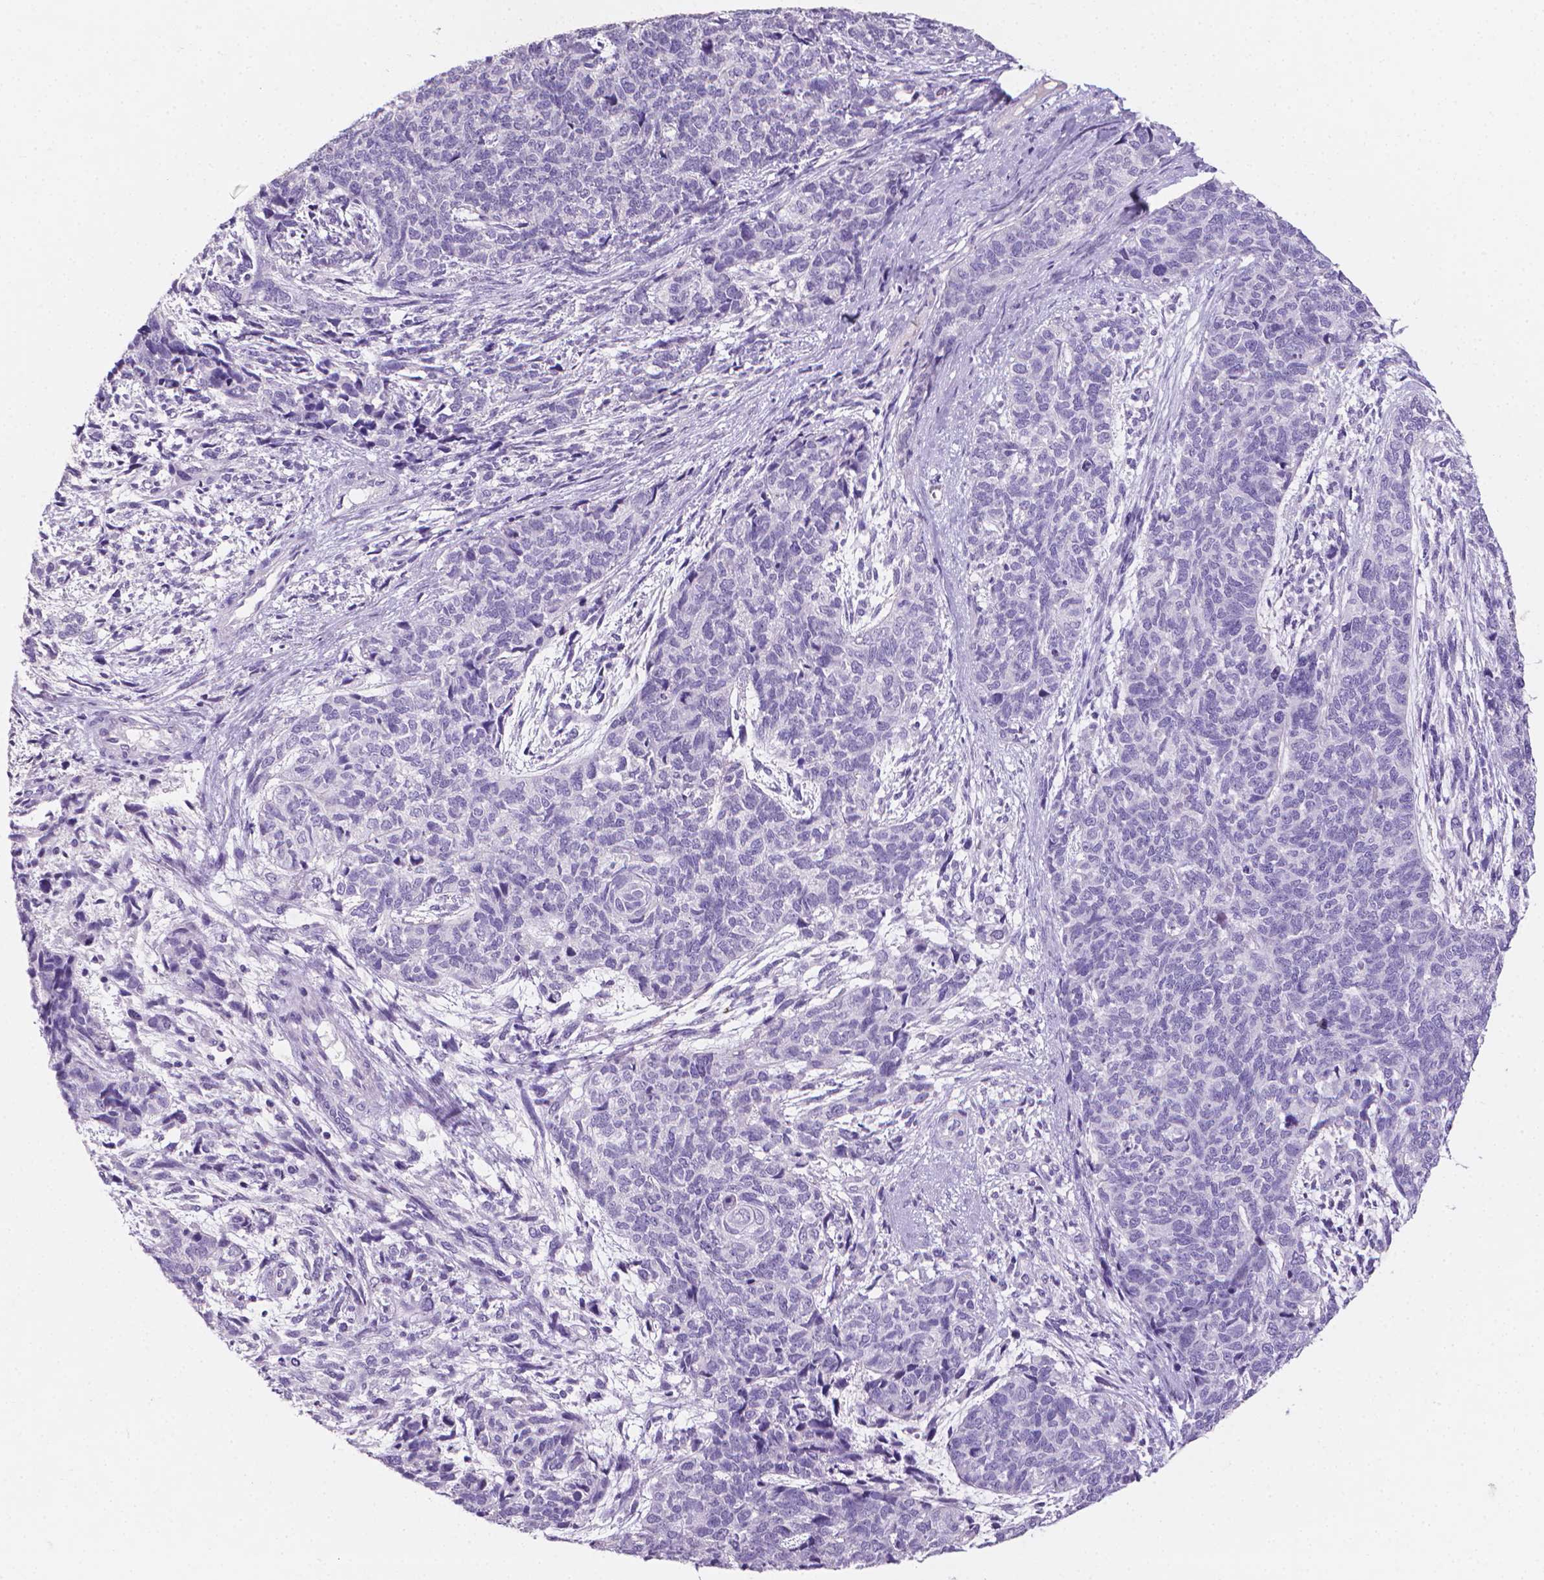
{"staining": {"intensity": "negative", "quantity": "none", "location": "none"}, "tissue": "cervical cancer", "cell_type": "Tumor cells", "image_type": "cancer", "snomed": [{"axis": "morphology", "description": "Squamous cell carcinoma, NOS"}, {"axis": "topography", "description": "Cervix"}], "caption": "A histopathology image of cervical cancer (squamous cell carcinoma) stained for a protein demonstrates no brown staining in tumor cells. (DAB immunohistochemistry with hematoxylin counter stain).", "gene": "XPNPEP2", "patient": {"sex": "female", "age": 63}}